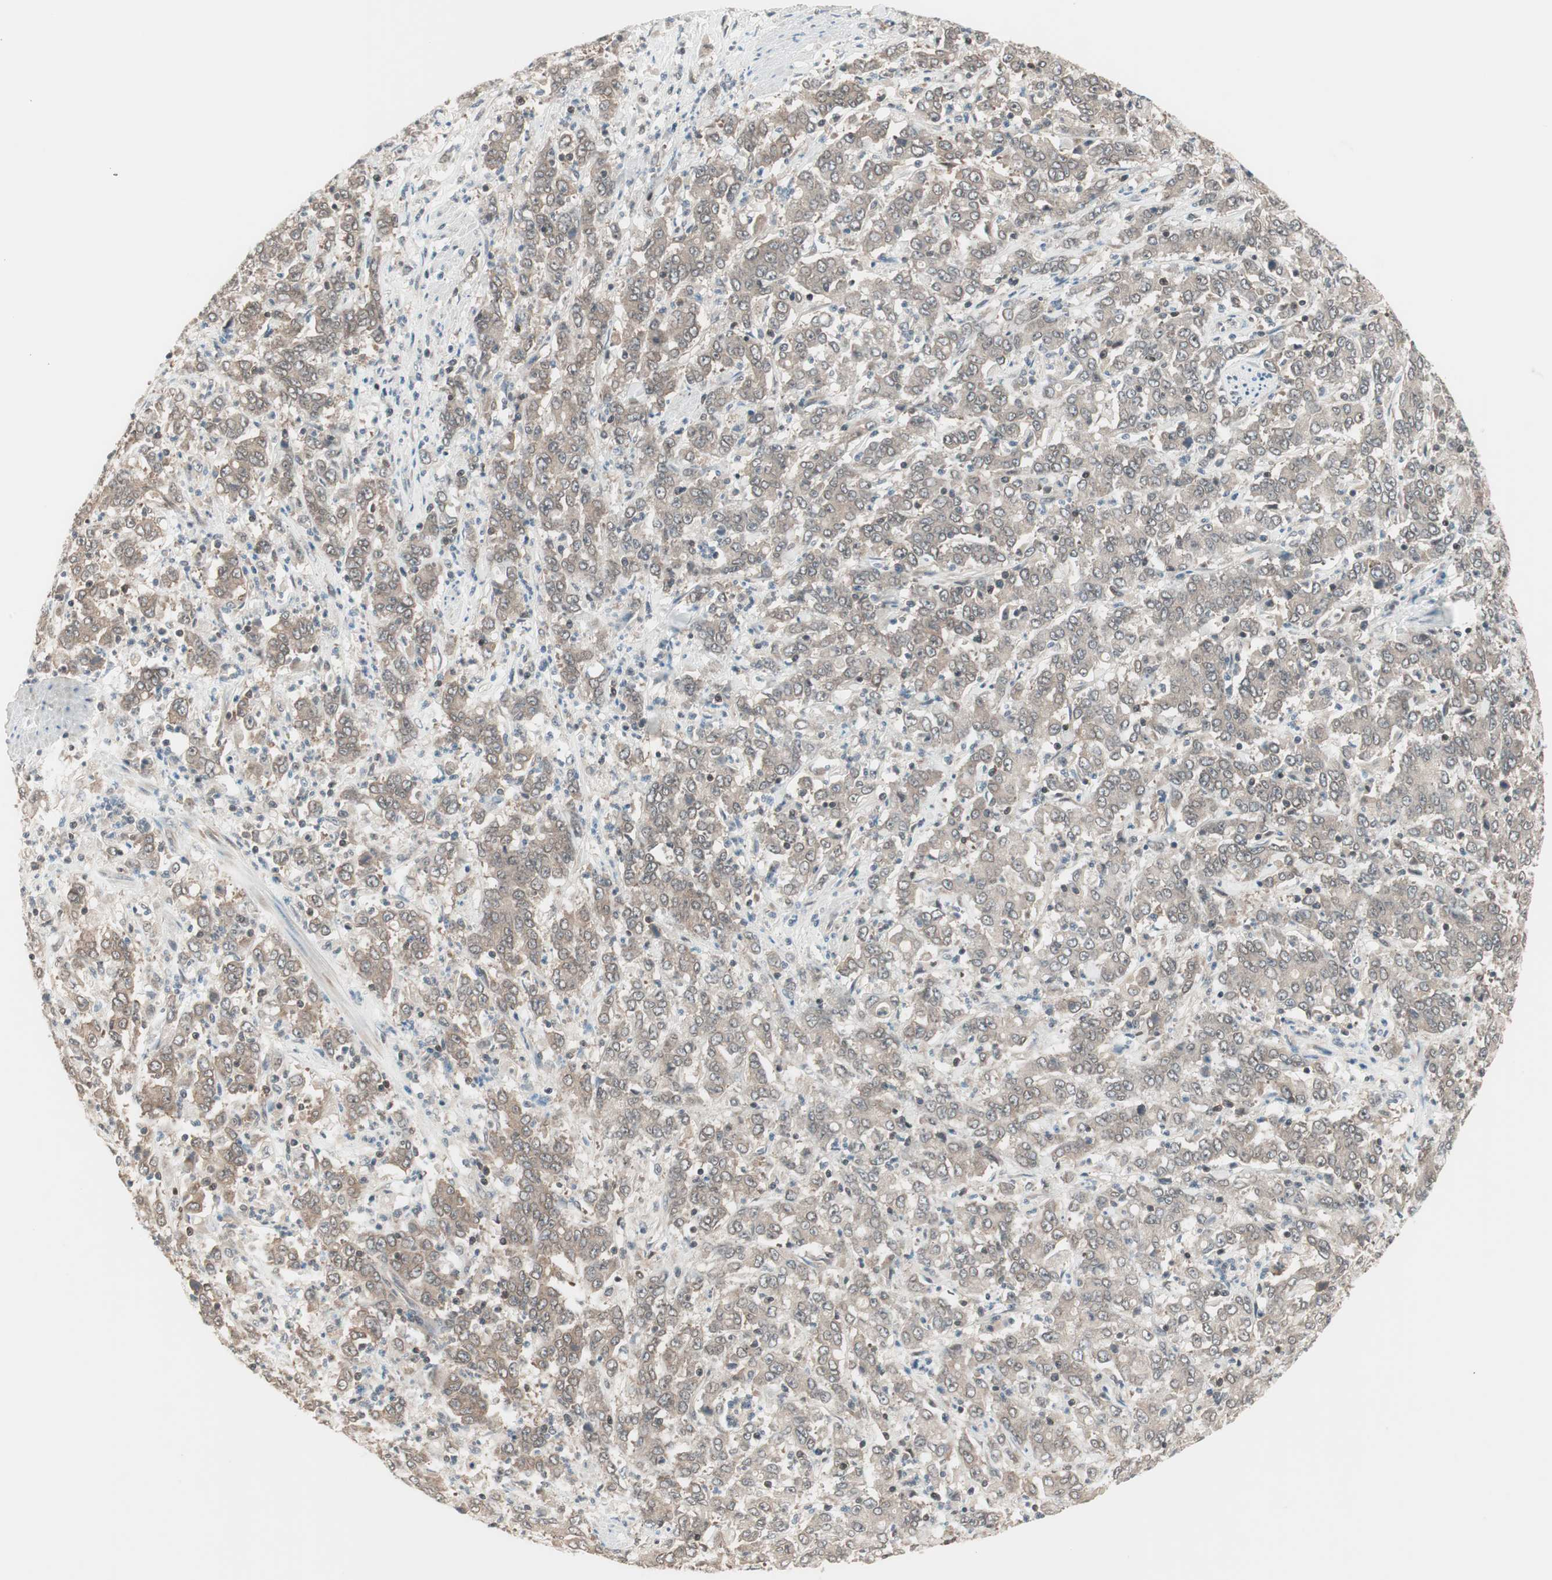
{"staining": {"intensity": "moderate", "quantity": ">75%", "location": "cytoplasmic/membranous"}, "tissue": "stomach cancer", "cell_type": "Tumor cells", "image_type": "cancer", "snomed": [{"axis": "morphology", "description": "Adenocarcinoma, NOS"}, {"axis": "topography", "description": "Stomach, lower"}], "caption": "Immunohistochemistry (DAB) staining of adenocarcinoma (stomach) exhibits moderate cytoplasmic/membranous protein positivity in approximately >75% of tumor cells. The protein of interest is stained brown, and the nuclei are stained in blue (DAB (3,3'-diaminobenzidine) IHC with brightfield microscopy, high magnification).", "gene": "UBE2I", "patient": {"sex": "female", "age": 71}}